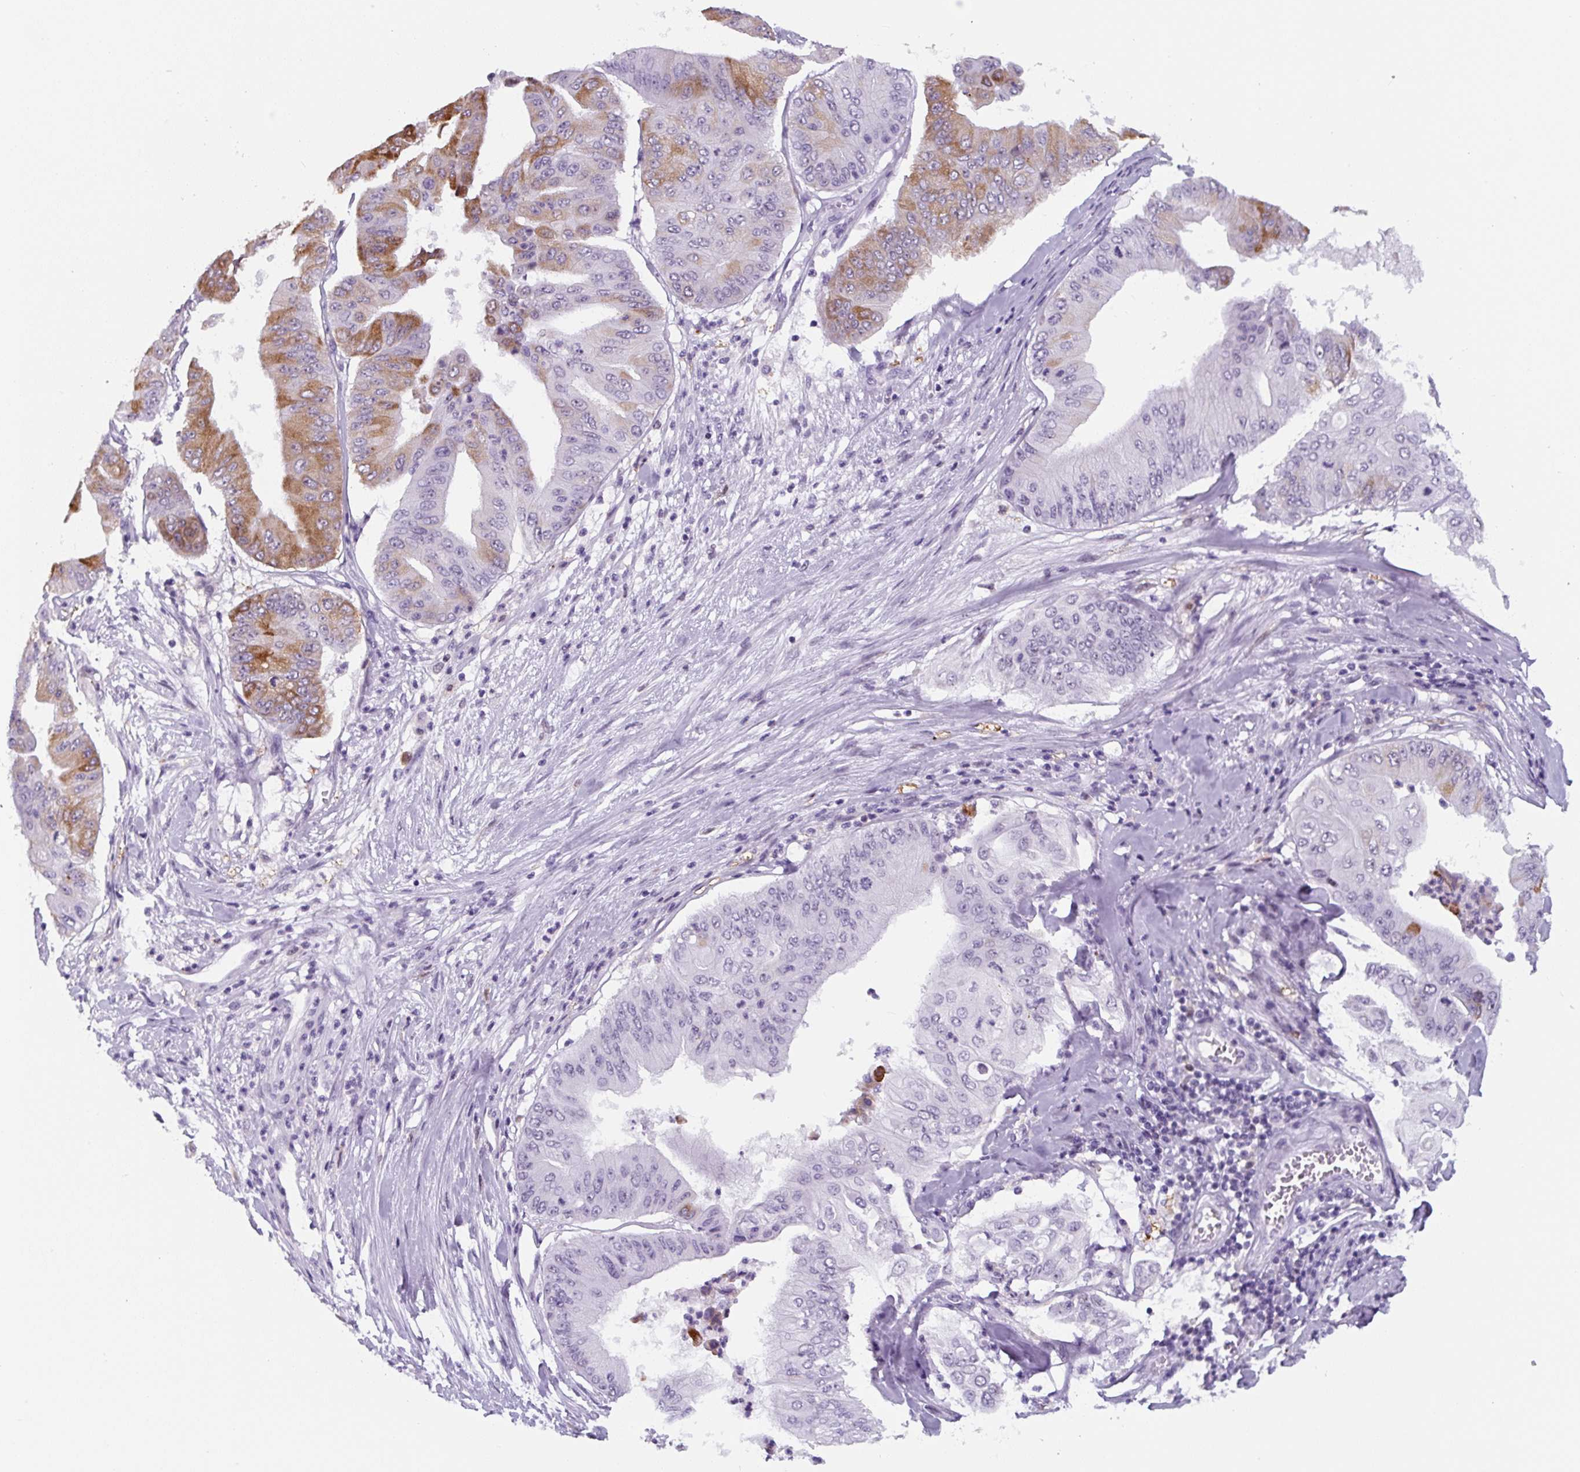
{"staining": {"intensity": "moderate", "quantity": "<25%", "location": "cytoplasmic/membranous"}, "tissue": "pancreatic cancer", "cell_type": "Tumor cells", "image_type": "cancer", "snomed": [{"axis": "morphology", "description": "Adenocarcinoma, NOS"}, {"axis": "topography", "description": "Pancreas"}], "caption": "Immunohistochemical staining of pancreatic cancer shows low levels of moderate cytoplasmic/membranous protein expression in about <25% of tumor cells.", "gene": "TNFRSF8", "patient": {"sex": "female", "age": 77}}